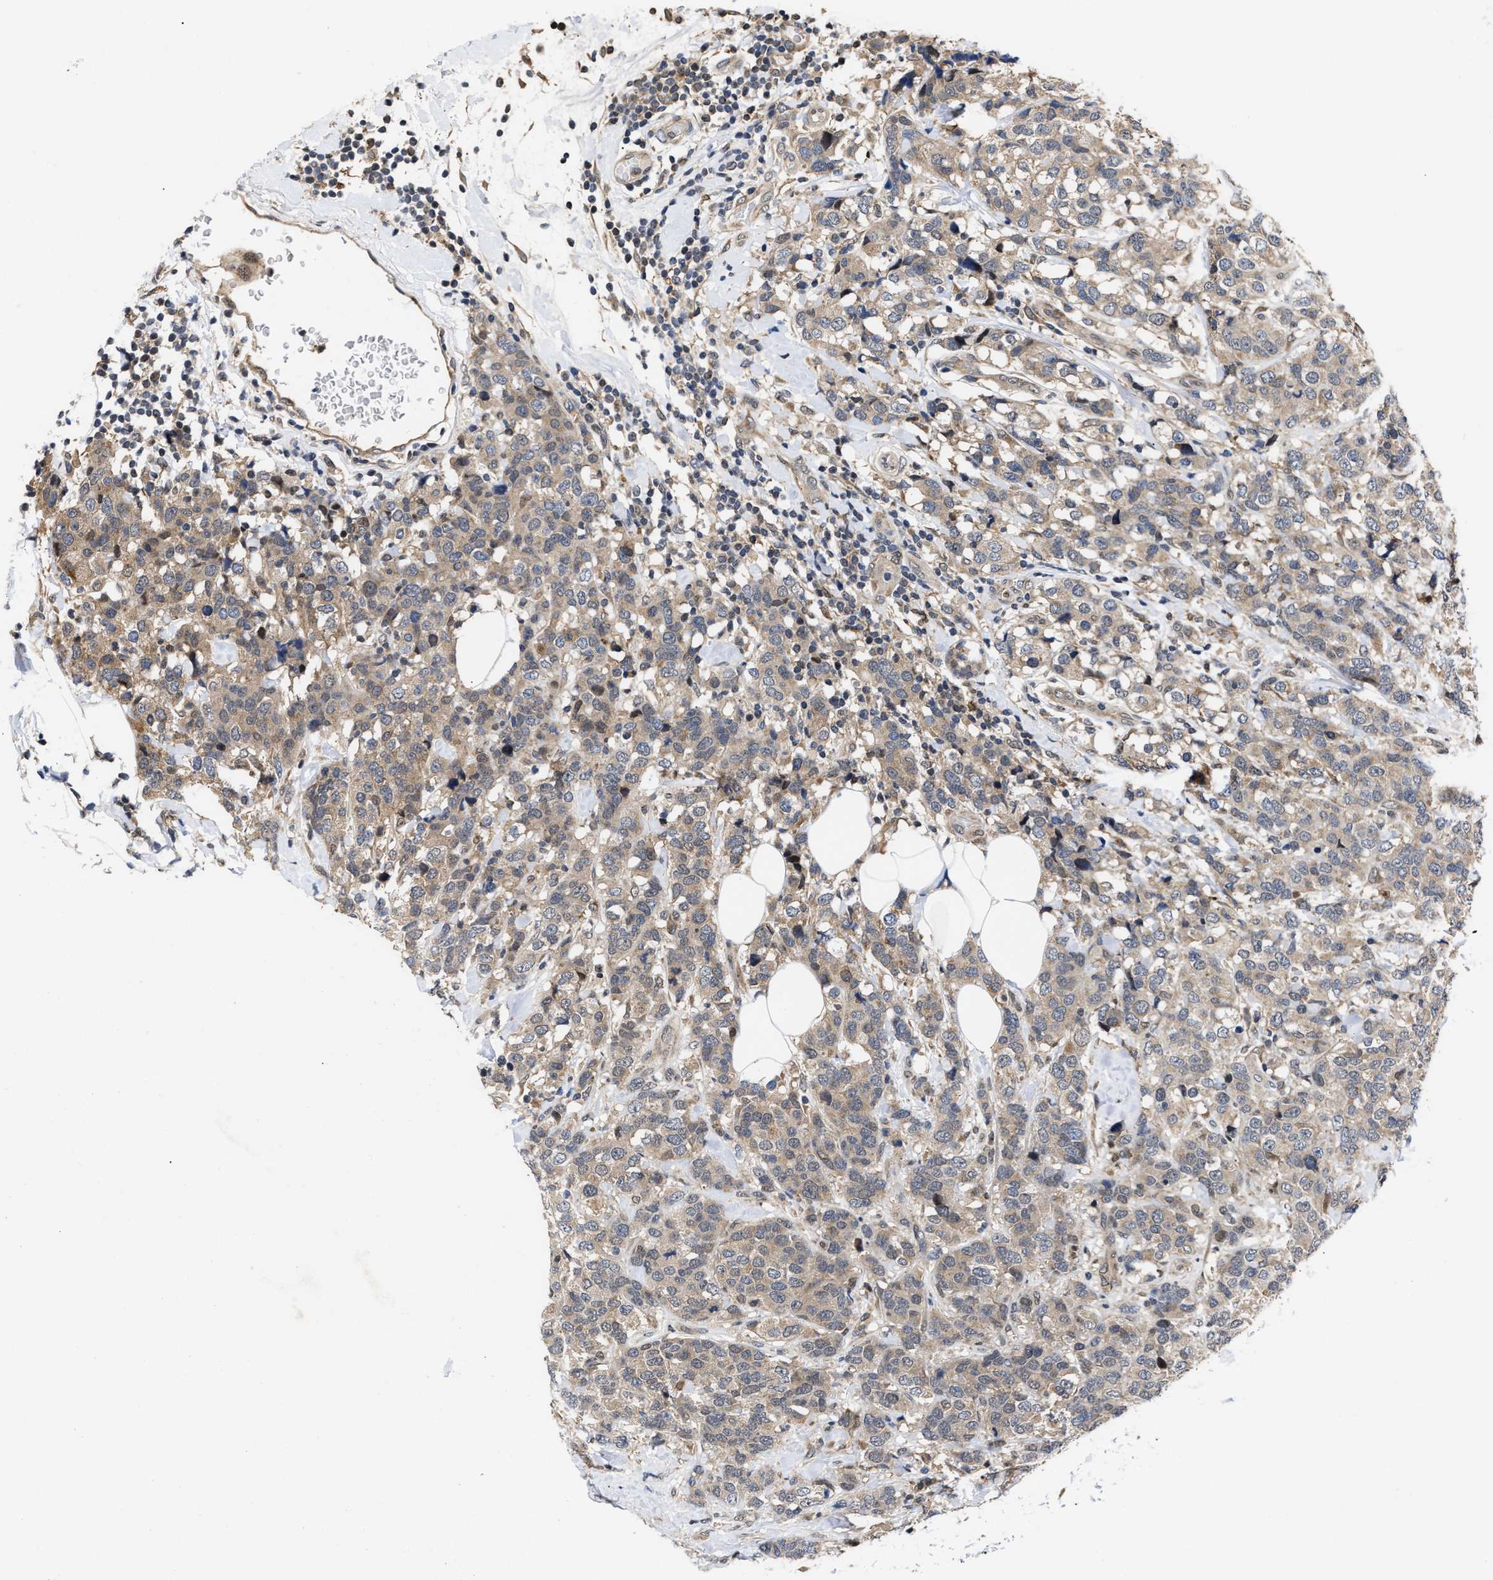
{"staining": {"intensity": "weak", "quantity": ">75%", "location": "cytoplasmic/membranous"}, "tissue": "breast cancer", "cell_type": "Tumor cells", "image_type": "cancer", "snomed": [{"axis": "morphology", "description": "Lobular carcinoma"}, {"axis": "topography", "description": "Breast"}], "caption": "Immunohistochemical staining of lobular carcinoma (breast) displays low levels of weak cytoplasmic/membranous protein positivity in about >75% of tumor cells.", "gene": "CLIP2", "patient": {"sex": "female", "age": 59}}